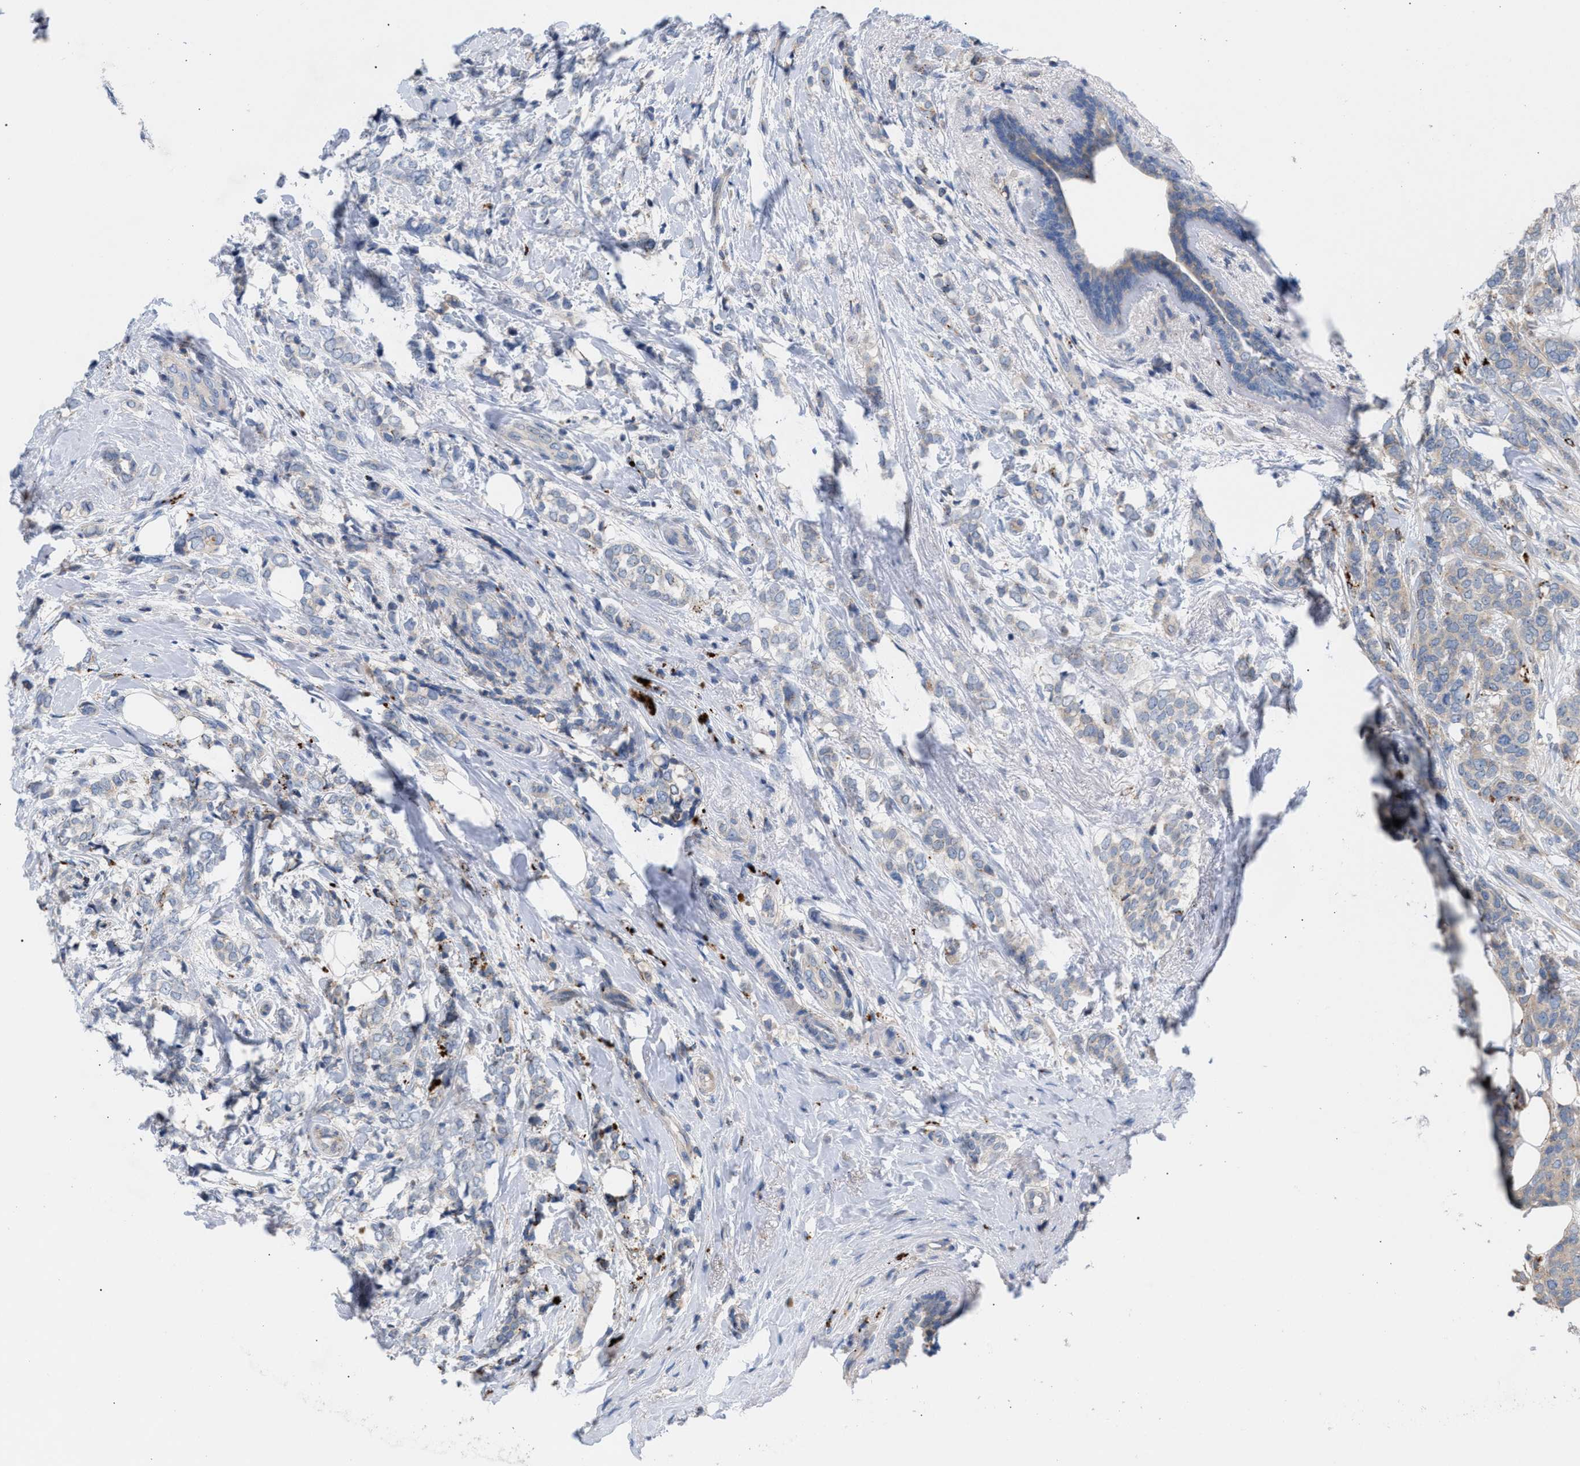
{"staining": {"intensity": "negative", "quantity": "none", "location": "none"}, "tissue": "breast cancer", "cell_type": "Tumor cells", "image_type": "cancer", "snomed": [{"axis": "morphology", "description": "Normal tissue, NOS"}, {"axis": "morphology", "description": "Lobular carcinoma"}, {"axis": "topography", "description": "Breast"}], "caption": "Photomicrograph shows no protein staining in tumor cells of breast lobular carcinoma tissue.", "gene": "MBTD1", "patient": {"sex": "female", "age": 47}}